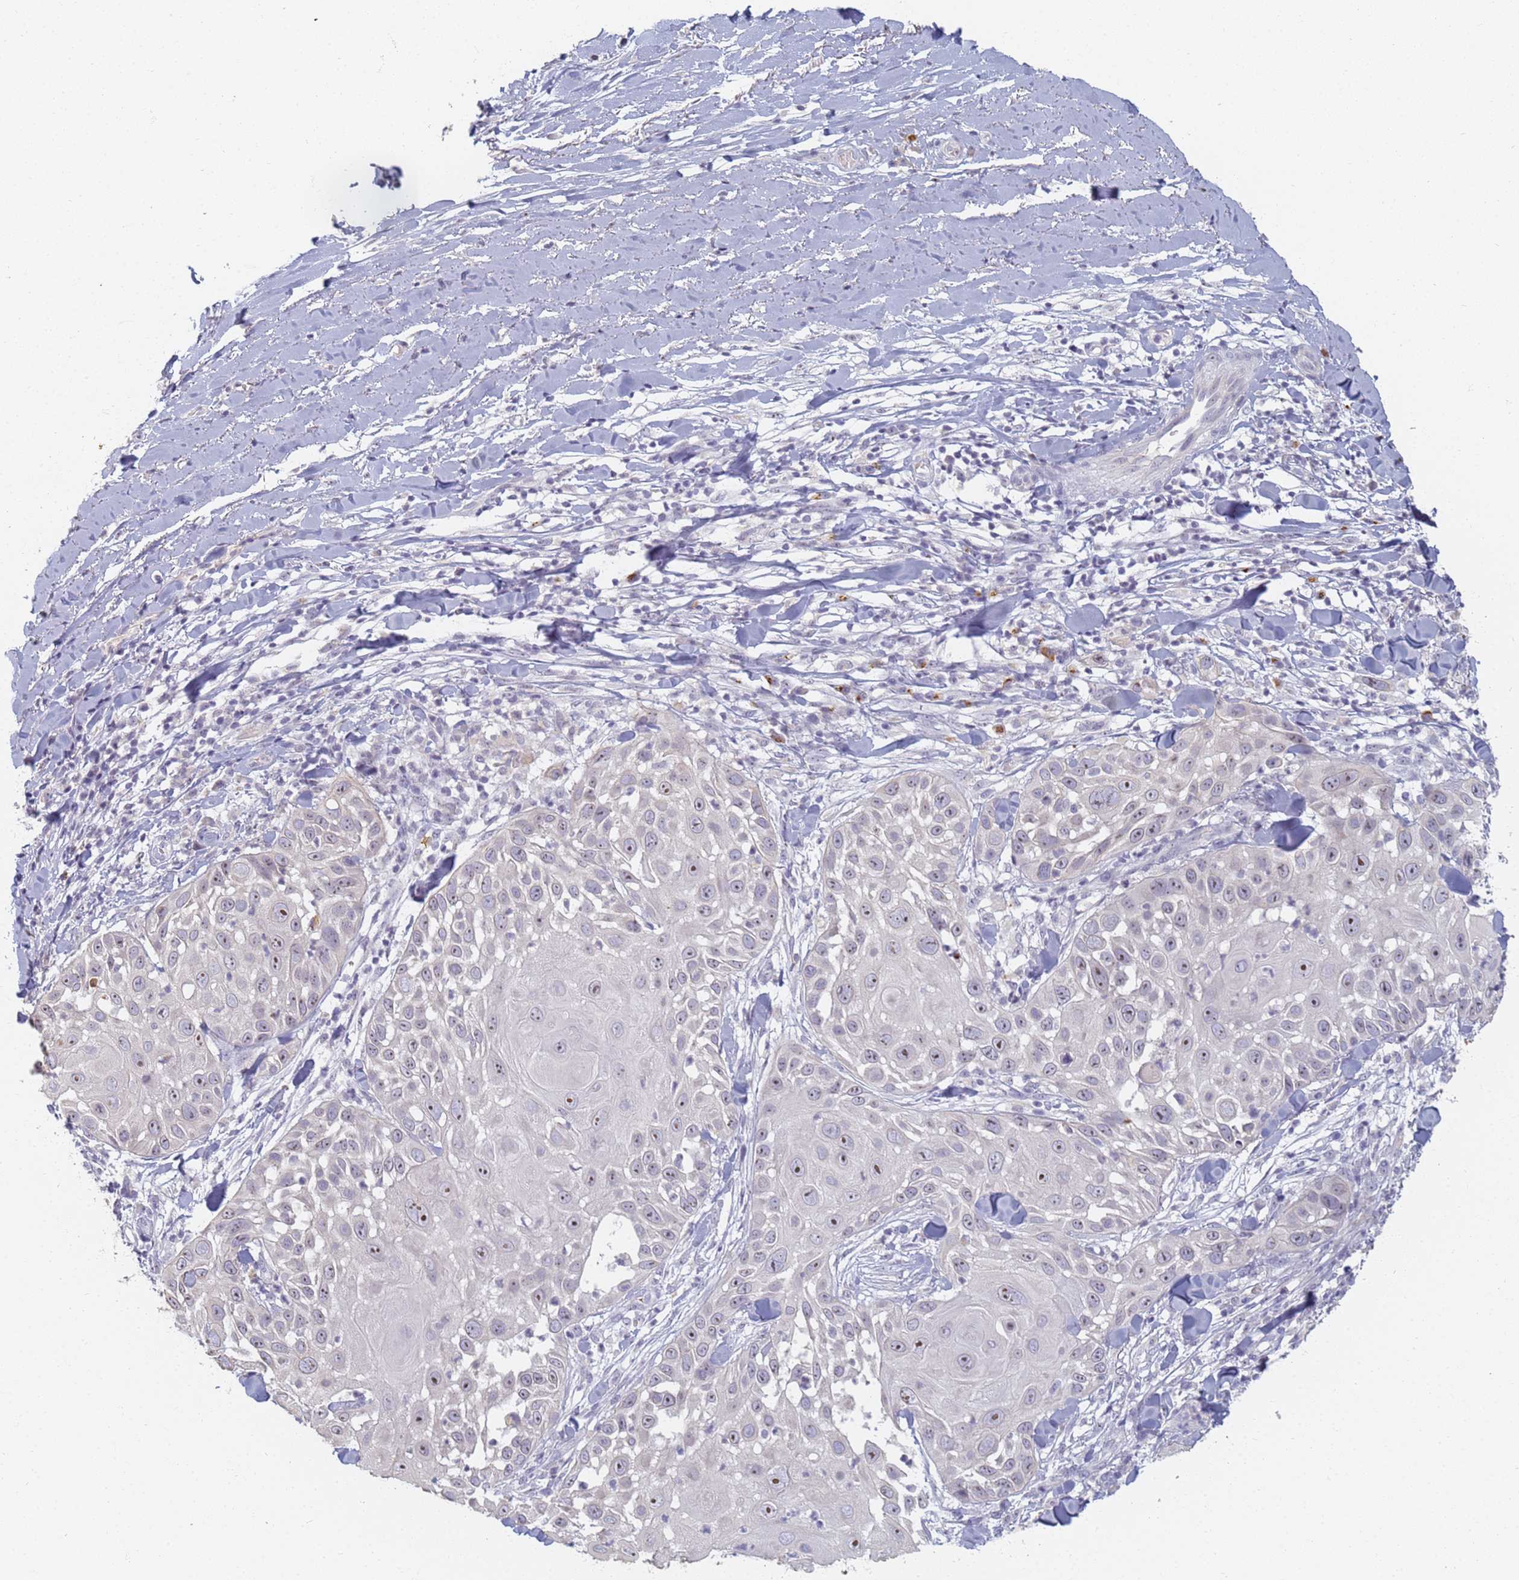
{"staining": {"intensity": "moderate", "quantity": "<25%", "location": "nuclear"}, "tissue": "skin cancer", "cell_type": "Tumor cells", "image_type": "cancer", "snomed": [{"axis": "morphology", "description": "Squamous cell carcinoma, NOS"}, {"axis": "topography", "description": "Skin"}], "caption": "An IHC photomicrograph of tumor tissue is shown. Protein staining in brown shows moderate nuclear positivity in skin cancer within tumor cells.", "gene": "SLC38A9", "patient": {"sex": "female", "age": 44}}